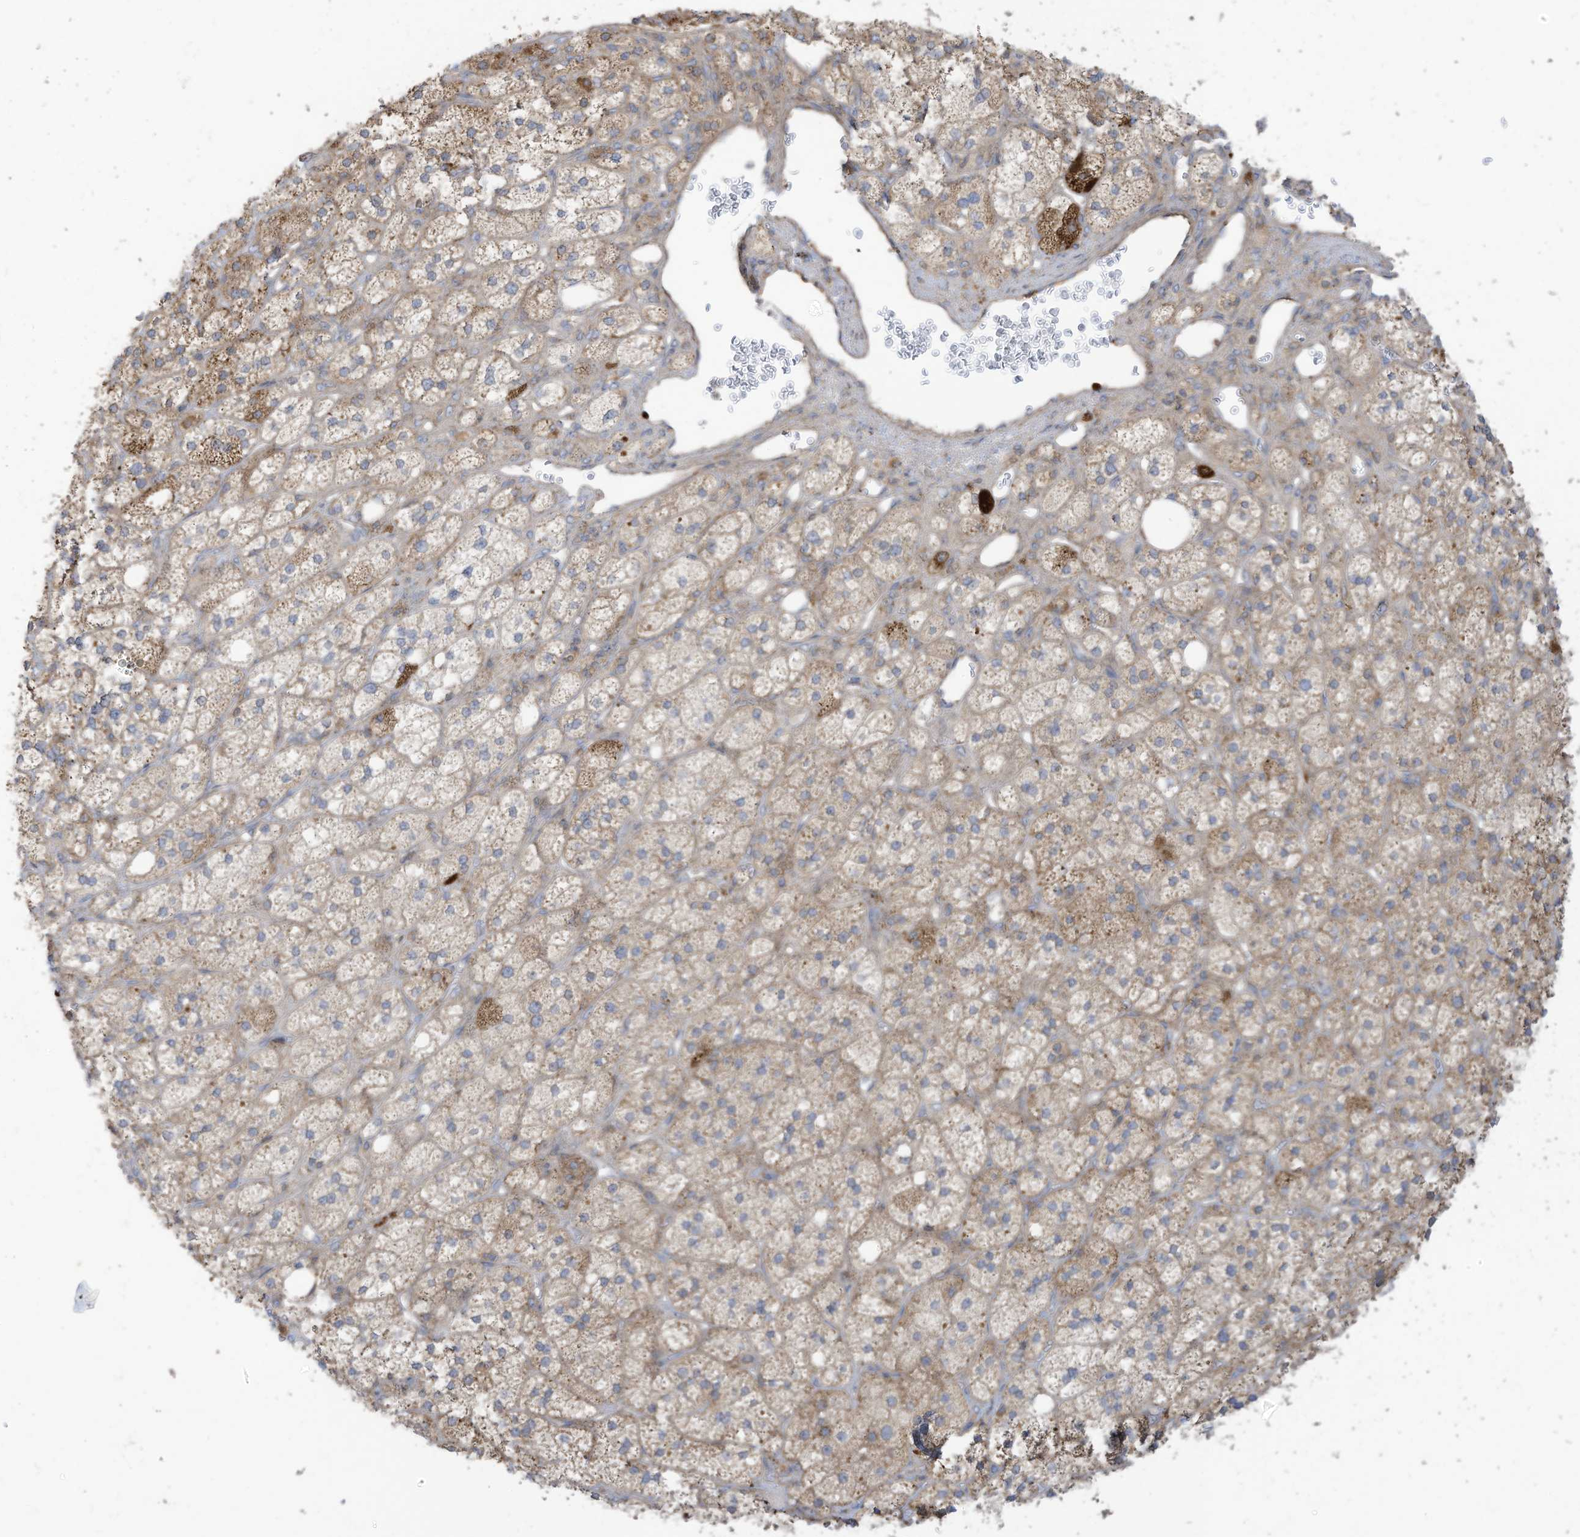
{"staining": {"intensity": "strong", "quantity": "25%-75%", "location": "cytoplasmic/membranous"}, "tissue": "adrenal gland", "cell_type": "Glandular cells", "image_type": "normal", "snomed": [{"axis": "morphology", "description": "Normal tissue, NOS"}, {"axis": "topography", "description": "Adrenal gland"}], "caption": "Immunohistochemistry (IHC) (DAB (3,3'-diaminobenzidine)) staining of unremarkable adrenal gland demonstrates strong cytoplasmic/membranous protein staining in about 25%-75% of glandular cells.", "gene": "CGAS", "patient": {"sex": "male", "age": 61}}